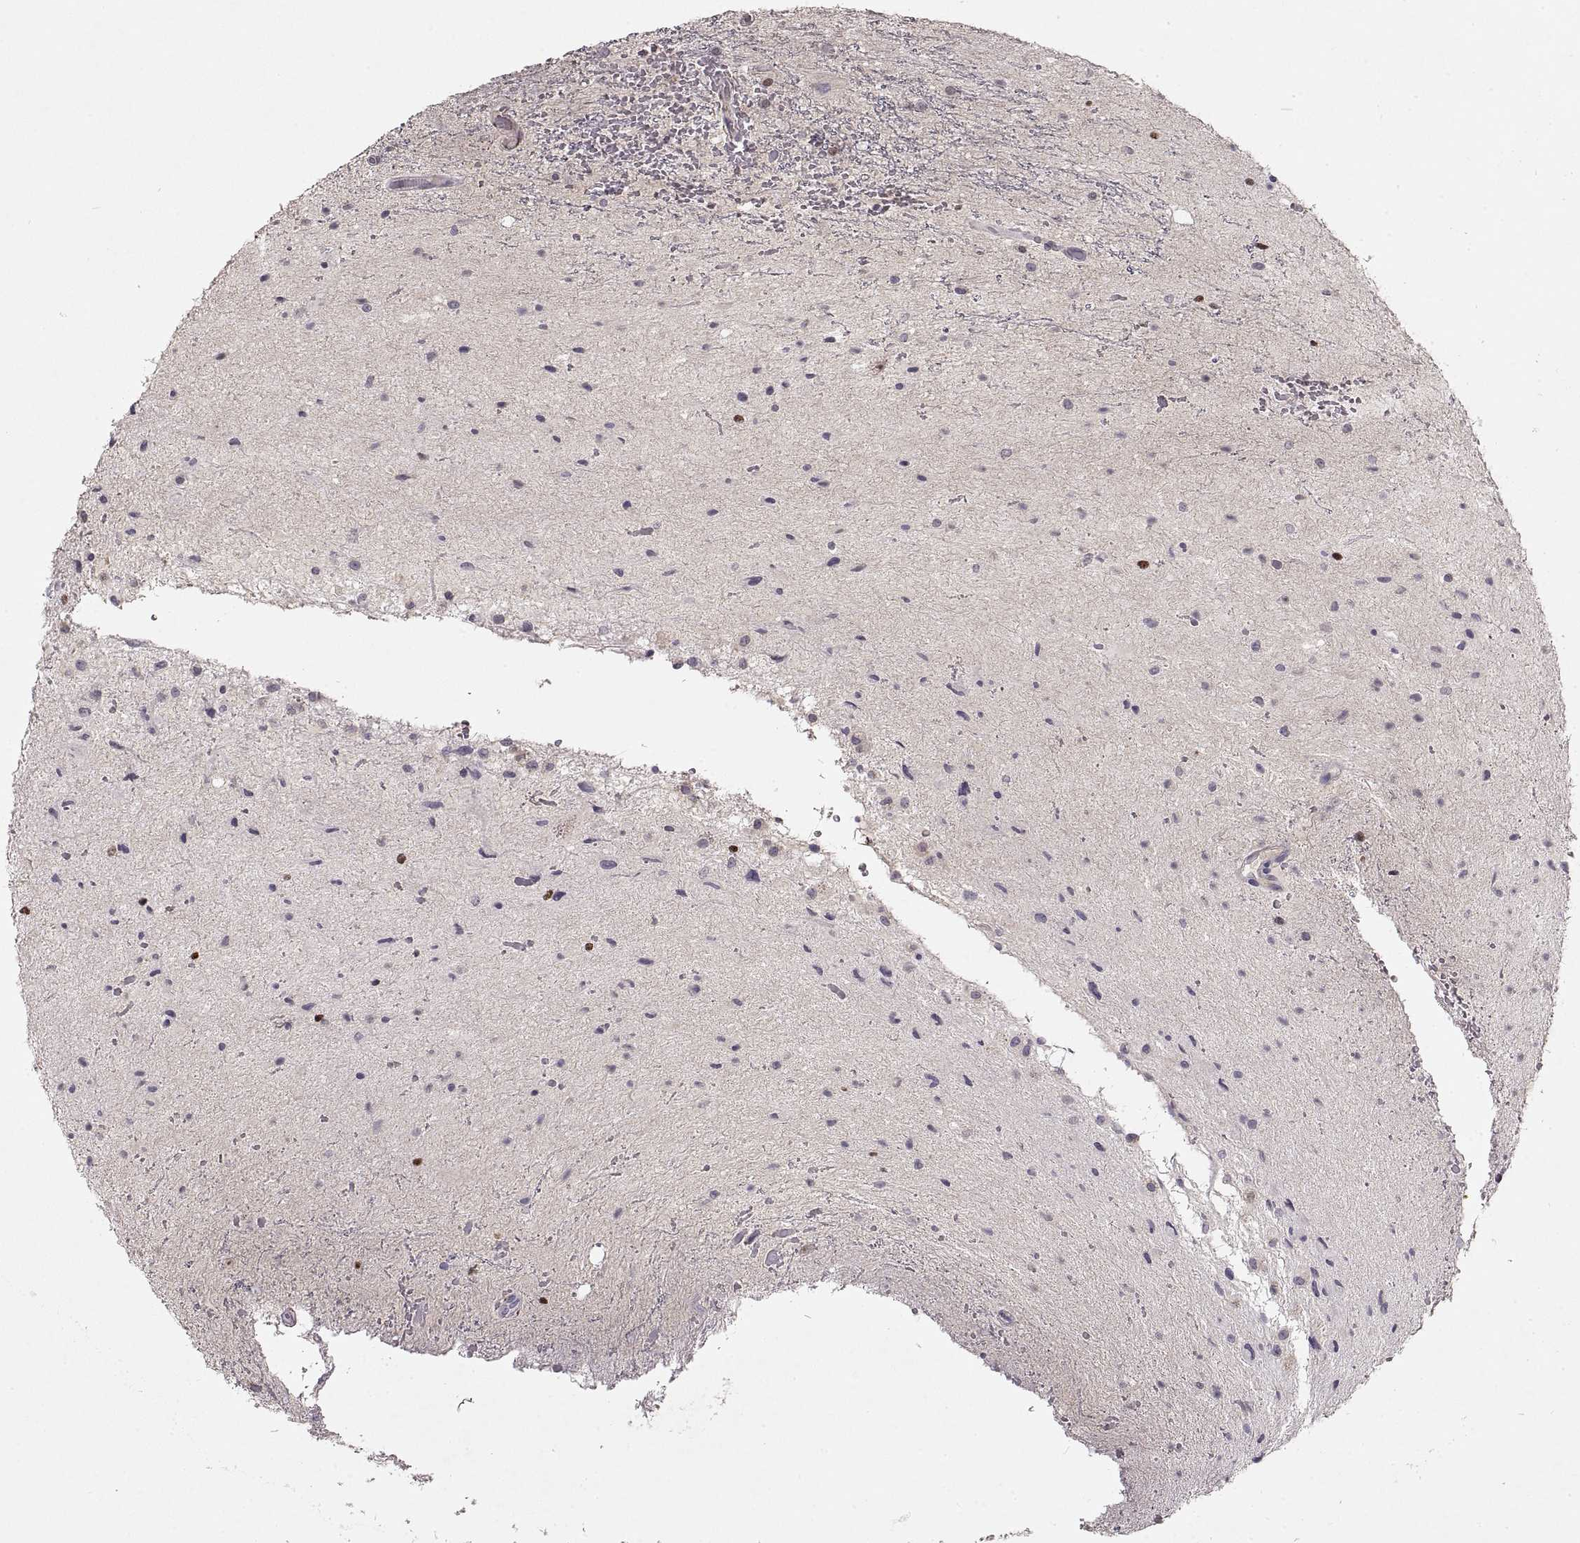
{"staining": {"intensity": "negative", "quantity": "none", "location": "none"}, "tissue": "glioma", "cell_type": "Tumor cells", "image_type": "cancer", "snomed": [{"axis": "morphology", "description": "Glioma, malignant, Low grade"}, {"axis": "topography", "description": "Cerebellum"}], "caption": "Immunohistochemistry histopathology image of malignant low-grade glioma stained for a protein (brown), which demonstrates no staining in tumor cells.", "gene": "ADAM11", "patient": {"sex": "female", "age": 14}}